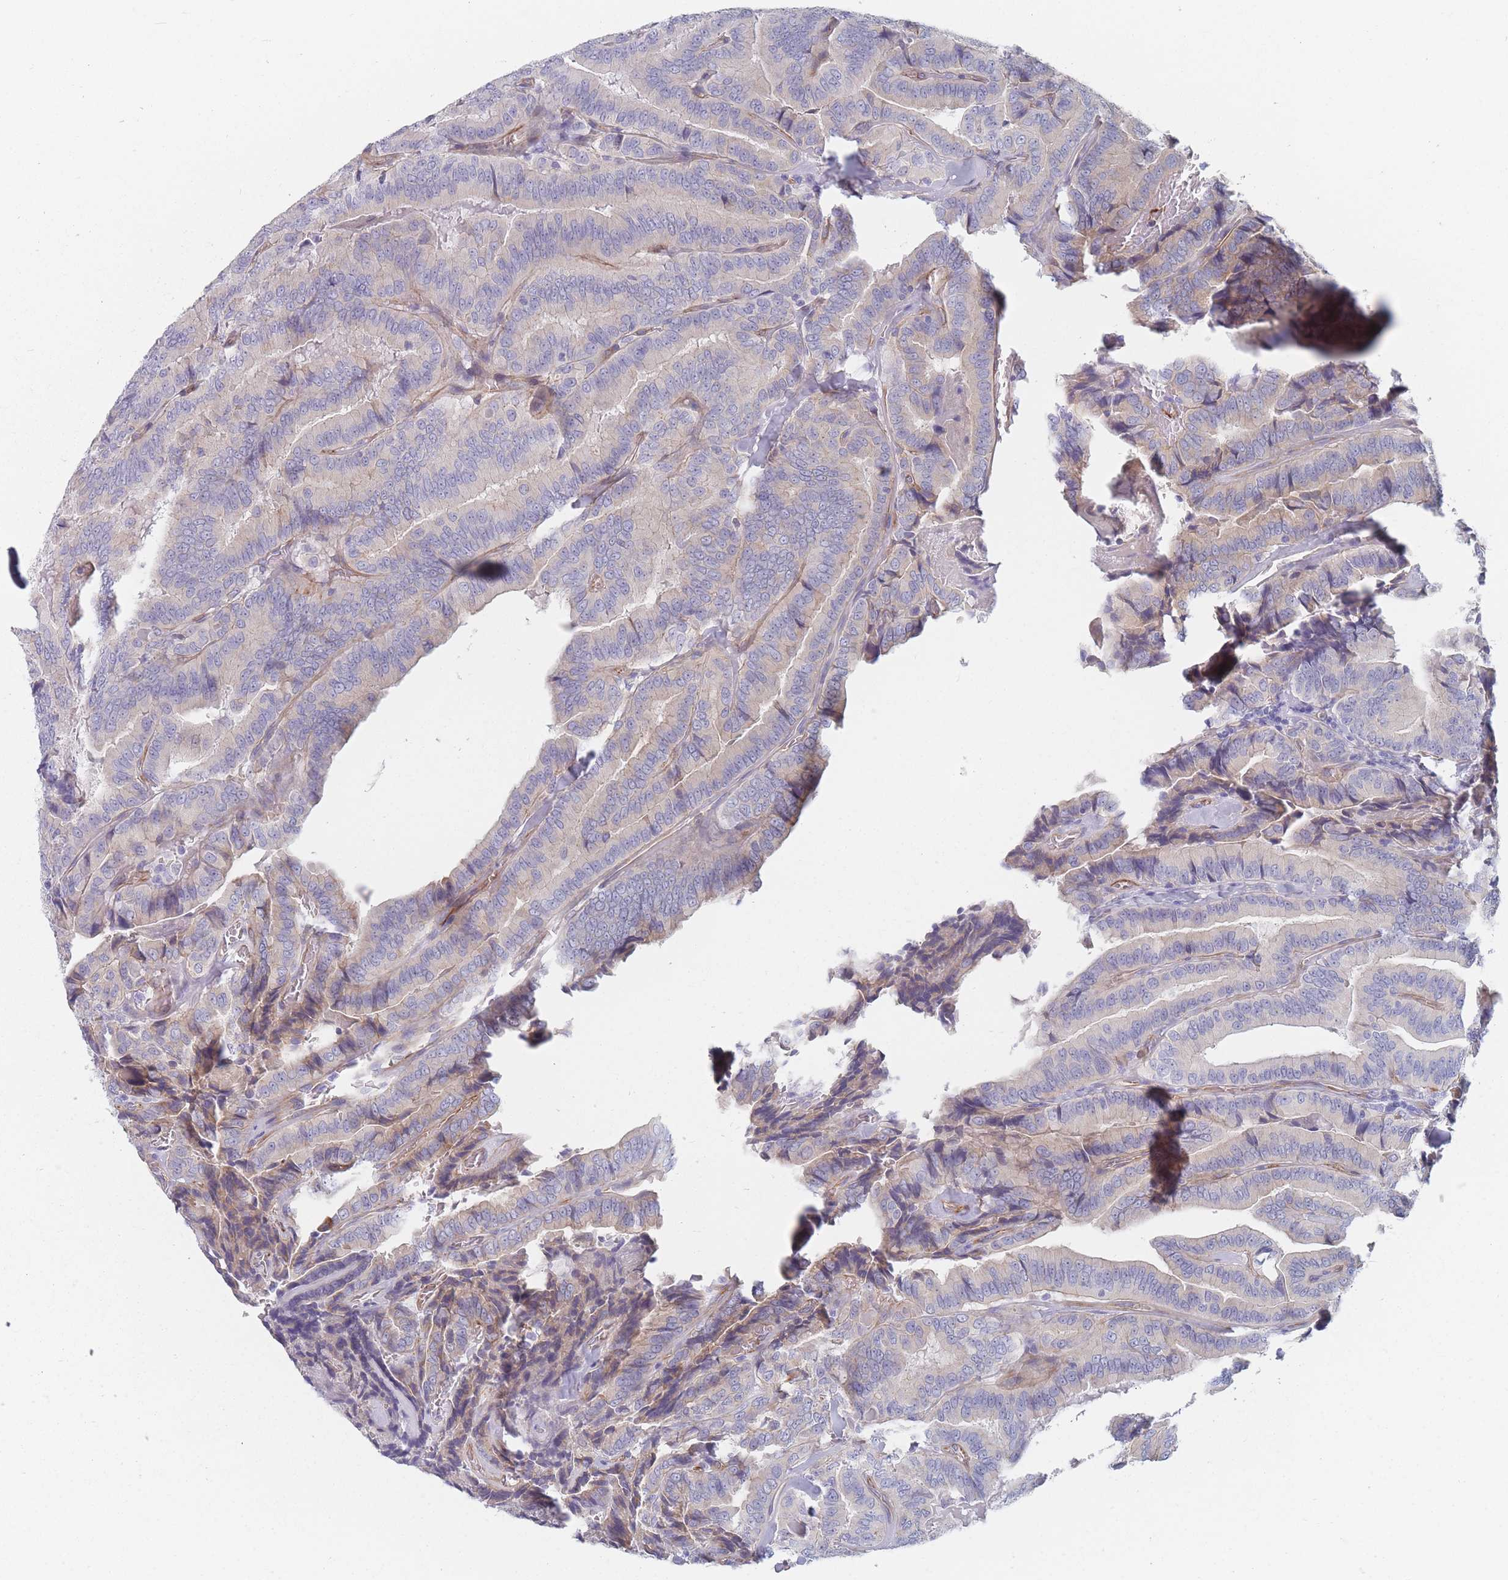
{"staining": {"intensity": "negative", "quantity": "none", "location": "none"}, "tissue": "thyroid cancer", "cell_type": "Tumor cells", "image_type": "cancer", "snomed": [{"axis": "morphology", "description": "Papillary adenocarcinoma, NOS"}, {"axis": "topography", "description": "Thyroid gland"}], "caption": "Protein analysis of thyroid cancer (papillary adenocarcinoma) reveals no significant staining in tumor cells.", "gene": "ERBIN", "patient": {"sex": "male", "age": 61}}